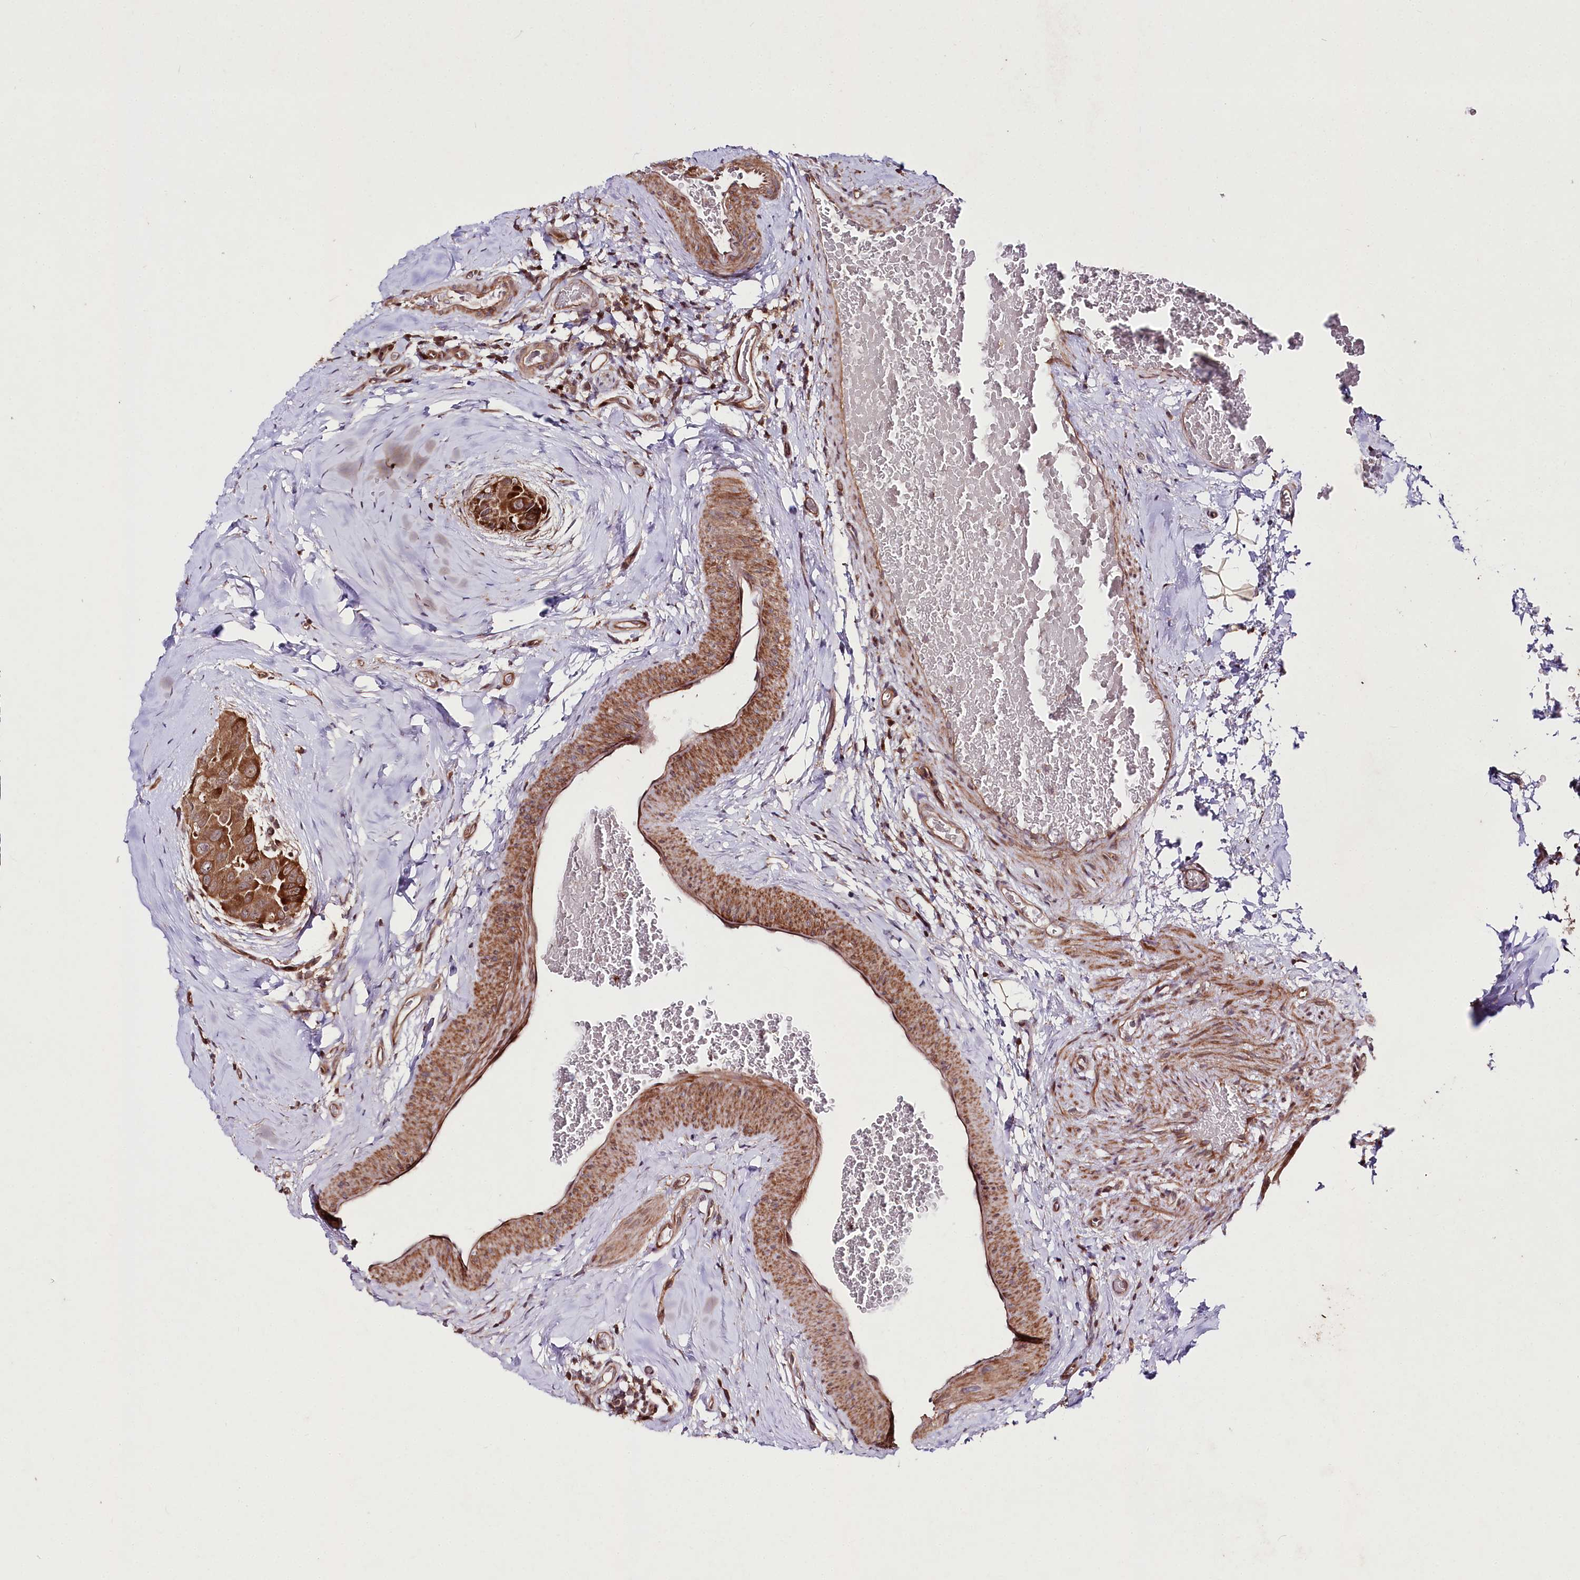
{"staining": {"intensity": "strong", "quantity": ">75%", "location": "cytoplasmic/membranous"}, "tissue": "thyroid cancer", "cell_type": "Tumor cells", "image_type": "cancer", "snomed": [{"axis": "morphology", "description": "Papillary adenocarcinoma, NOS"}, {"axis": "topography", "description": "Thyroid gland"}], "caption": "Protein staining of thyroid cancer tissue shows strong cytoplasmic/membranous expression in about >75% of tumor cells.", "gene": "PHLDB1", "patient": {"sex": "male", "age": 33}}